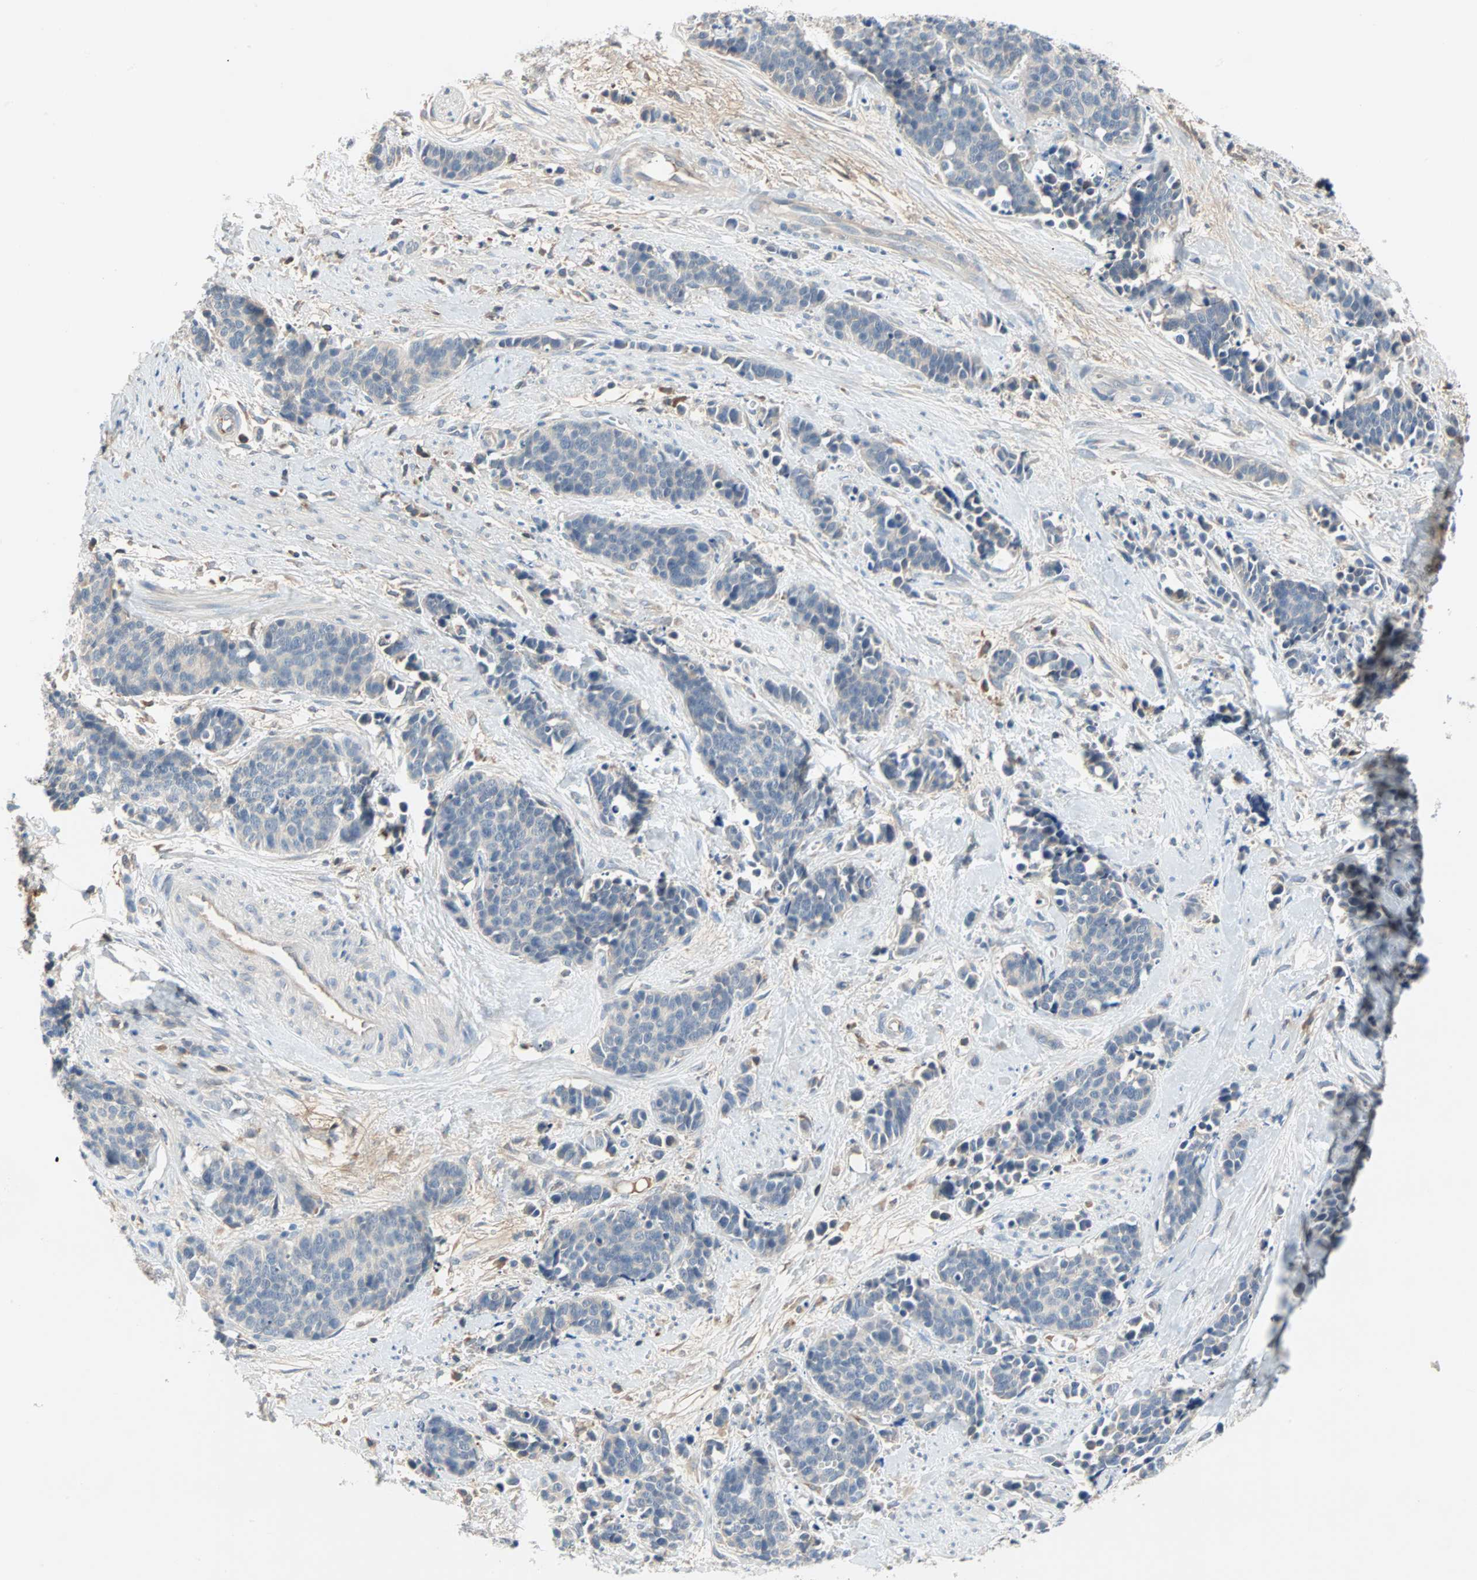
{"staining": {"intensity": "negative", "quantity": "none", "location": "none"}, "tissue": "cervical cancer", "cell_type": "Tumor cells", "image_type": "cancer", "snomed": [{"axis": "morphology", "description": "Squamous cell carcinoma, NOS"}, {"axis": "topography", "description": "Cervix"}], "caption": "Immunohistochemical staining of squamous cell carcinoma (cervical) demonstrates no significant positivity in tumor cells.", "gene": "MAP4K1", "patient": {"sex": "female", "age": 35}}